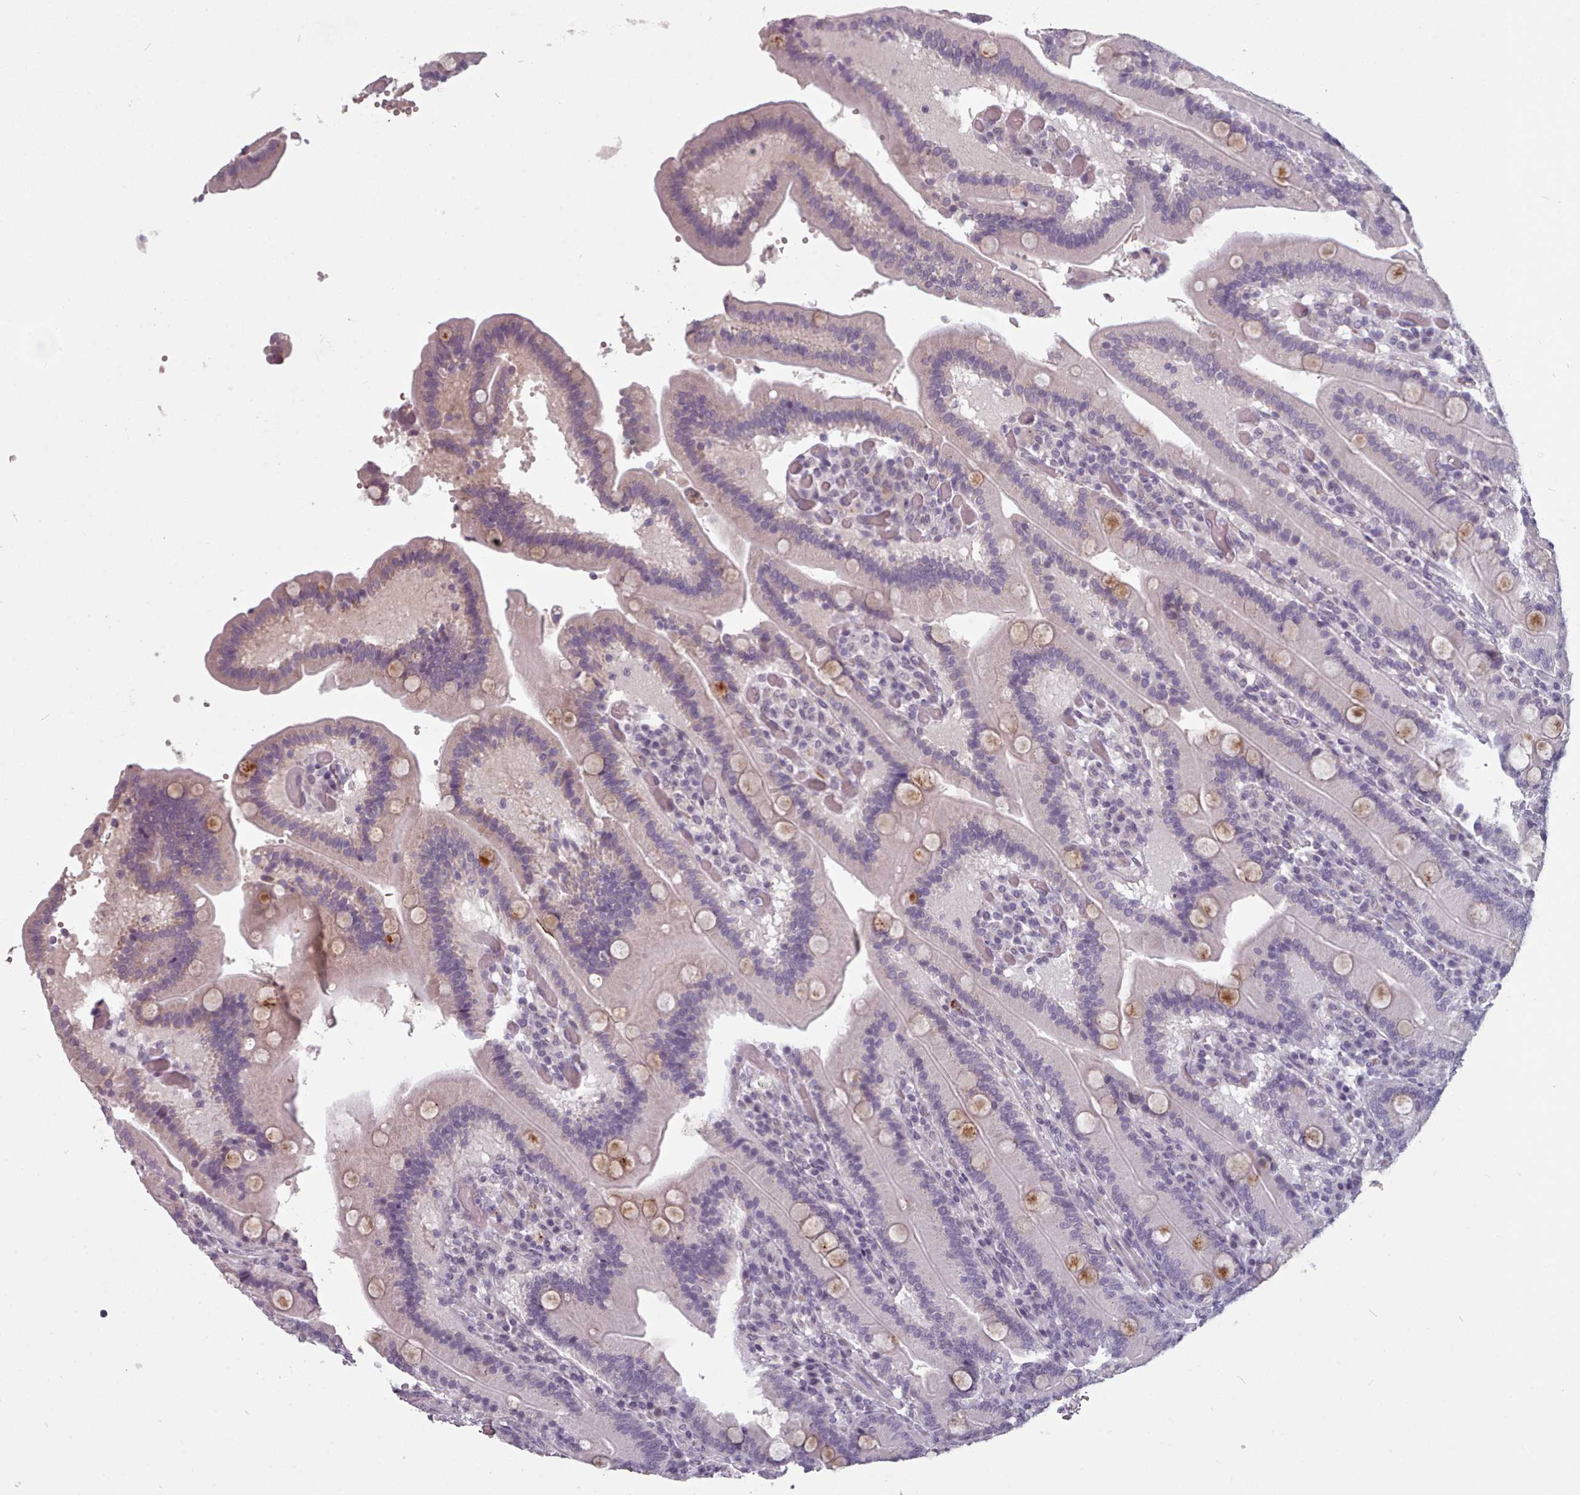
{"staining": {"intensity": "strong", "quantity": "<25%", "location": "cytoplasmic/membranous"}, "tissue": "duodenum", "cell_type": "Glandular cells", "image_type": "normal", "snomed": [{"axis": "morphology", "description": "Normal tissue, NOS"}, {"axis": "topography", "description": "Duodenum"}], "caption": "This is a micrograph of immunohistochemistry (IHC) staining of unremarkable duodenum, which shows strong staining in the cytoplasmic/membranous of glandular cells.", "gene": "PBX4", "patient": {"sex": "female", "age": 62}}